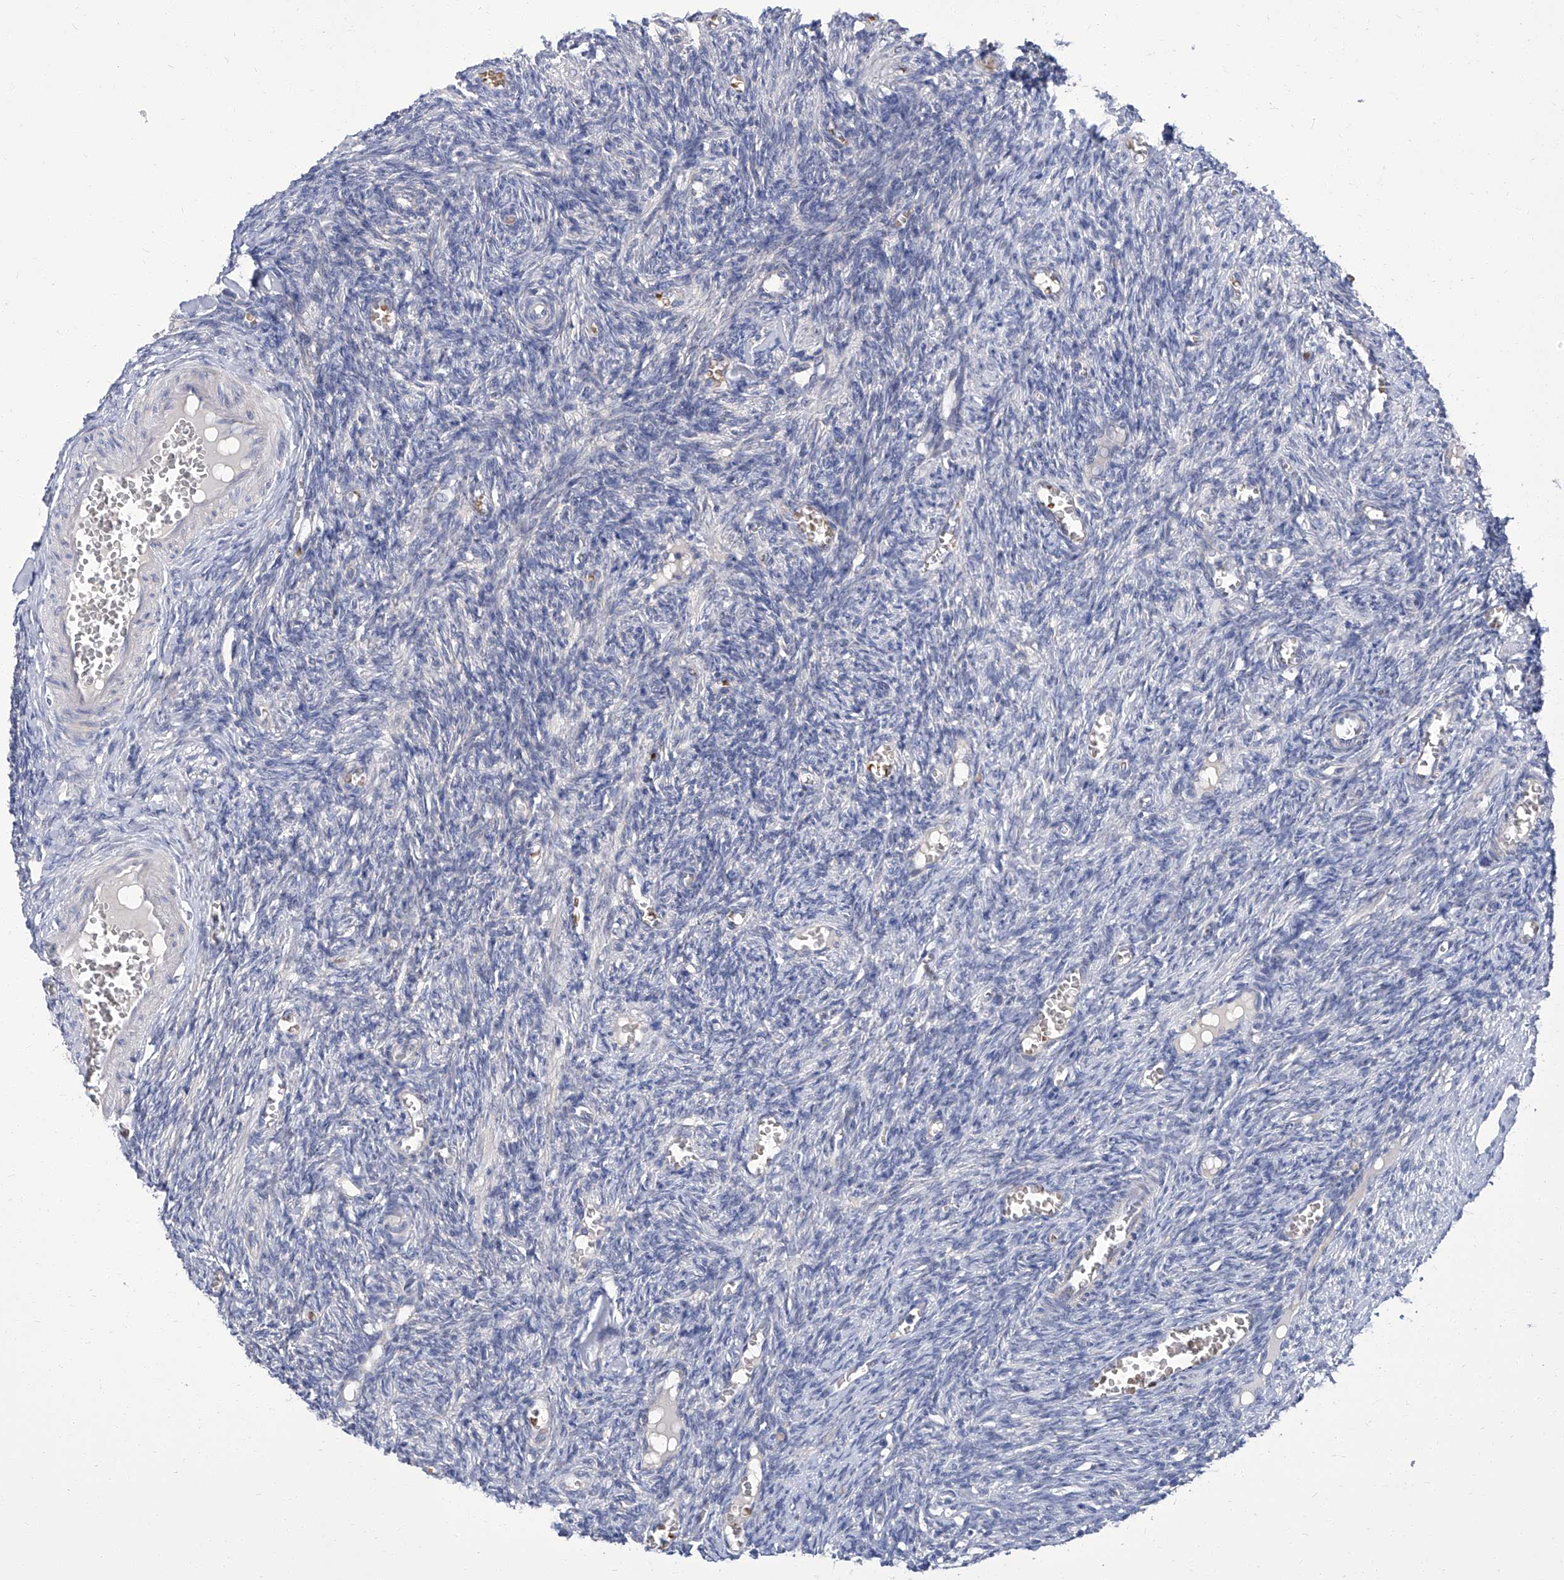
{"staining": {"intensity": "negative", "quantity": "none", "location": "none"}, "tissue": "ovary", "cell_type": "Ovarian stroma cells", "image_type": "normal", "snomed": [{"axis": "morphology", "description": "Normal tissue, NOS"}, {"axis": "topography", "description": "Ovary"}], "caption": "This is a photomicrograph of immunohistochemistry staining of unremarkable ovary, which shows no expression in ovarian stroma cells. (DAB immunohistochemistry (IHC) with hematoxylin counter stain).", "gene": "PARD3", "patient": {"sex": "female", "age": 27}}